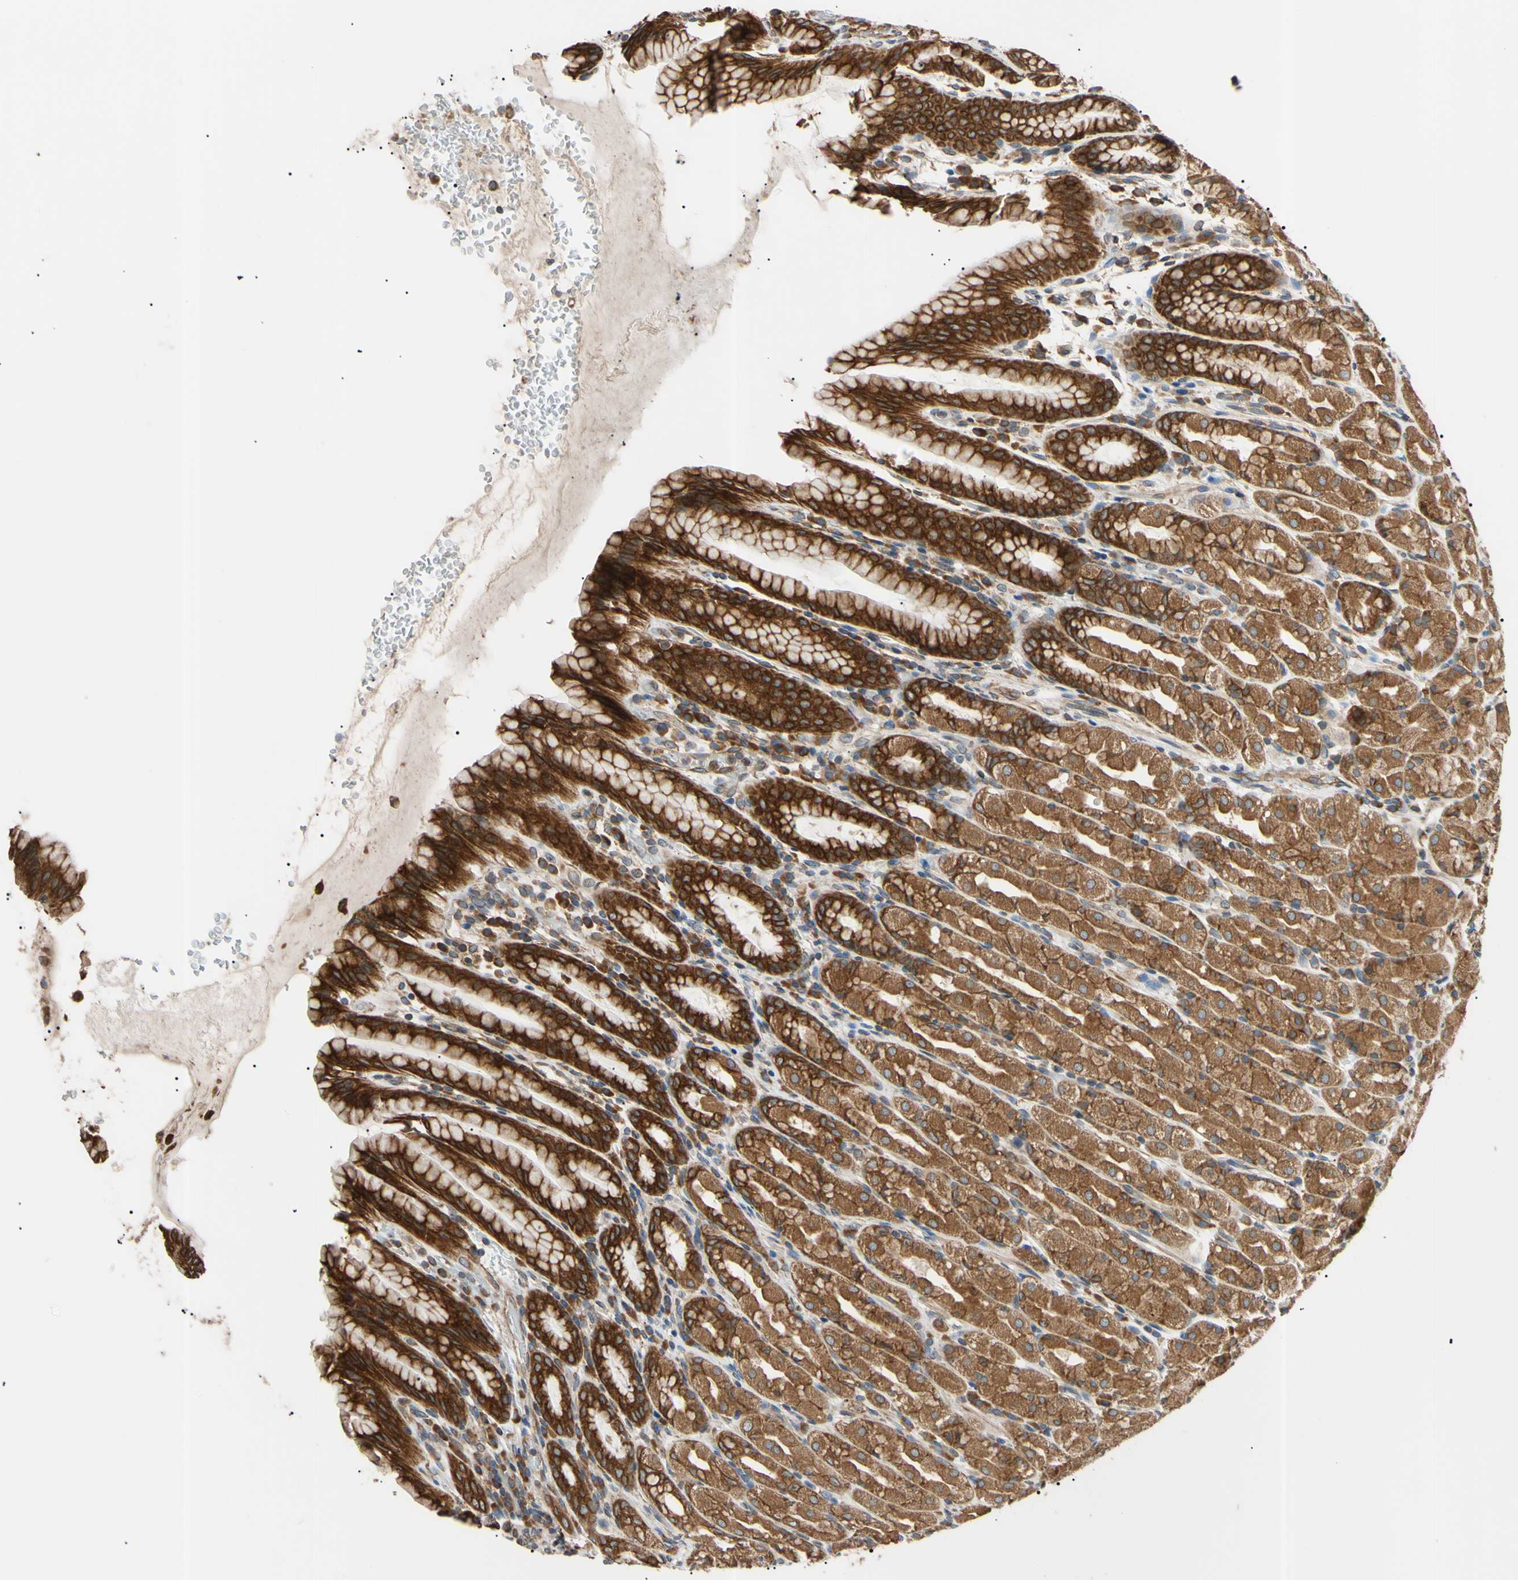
{"staining": {"intensity": "strong", "quantity": ">75%", "location": "cytoplasmic/membranous"}, "tissue": "stomach", "cell_type": "Glandular cells", "image_type": "normal", "snomed": [{"axis": "morphology", "description": "Normal tissue, NOS"}, {"axis": "topography", "description": "Stomach, upper"}], "caption": "A high amount of strong cytoplasmic/membranous staining is present in approximately >75% of glandular cells in normal stomach. (Stains: DAB in brown, nuclei in blue, Microscopy: brightfield microscopy at high magnification).", "gene": "VAPA", "patient": {"sex": "male", "age": 68}}